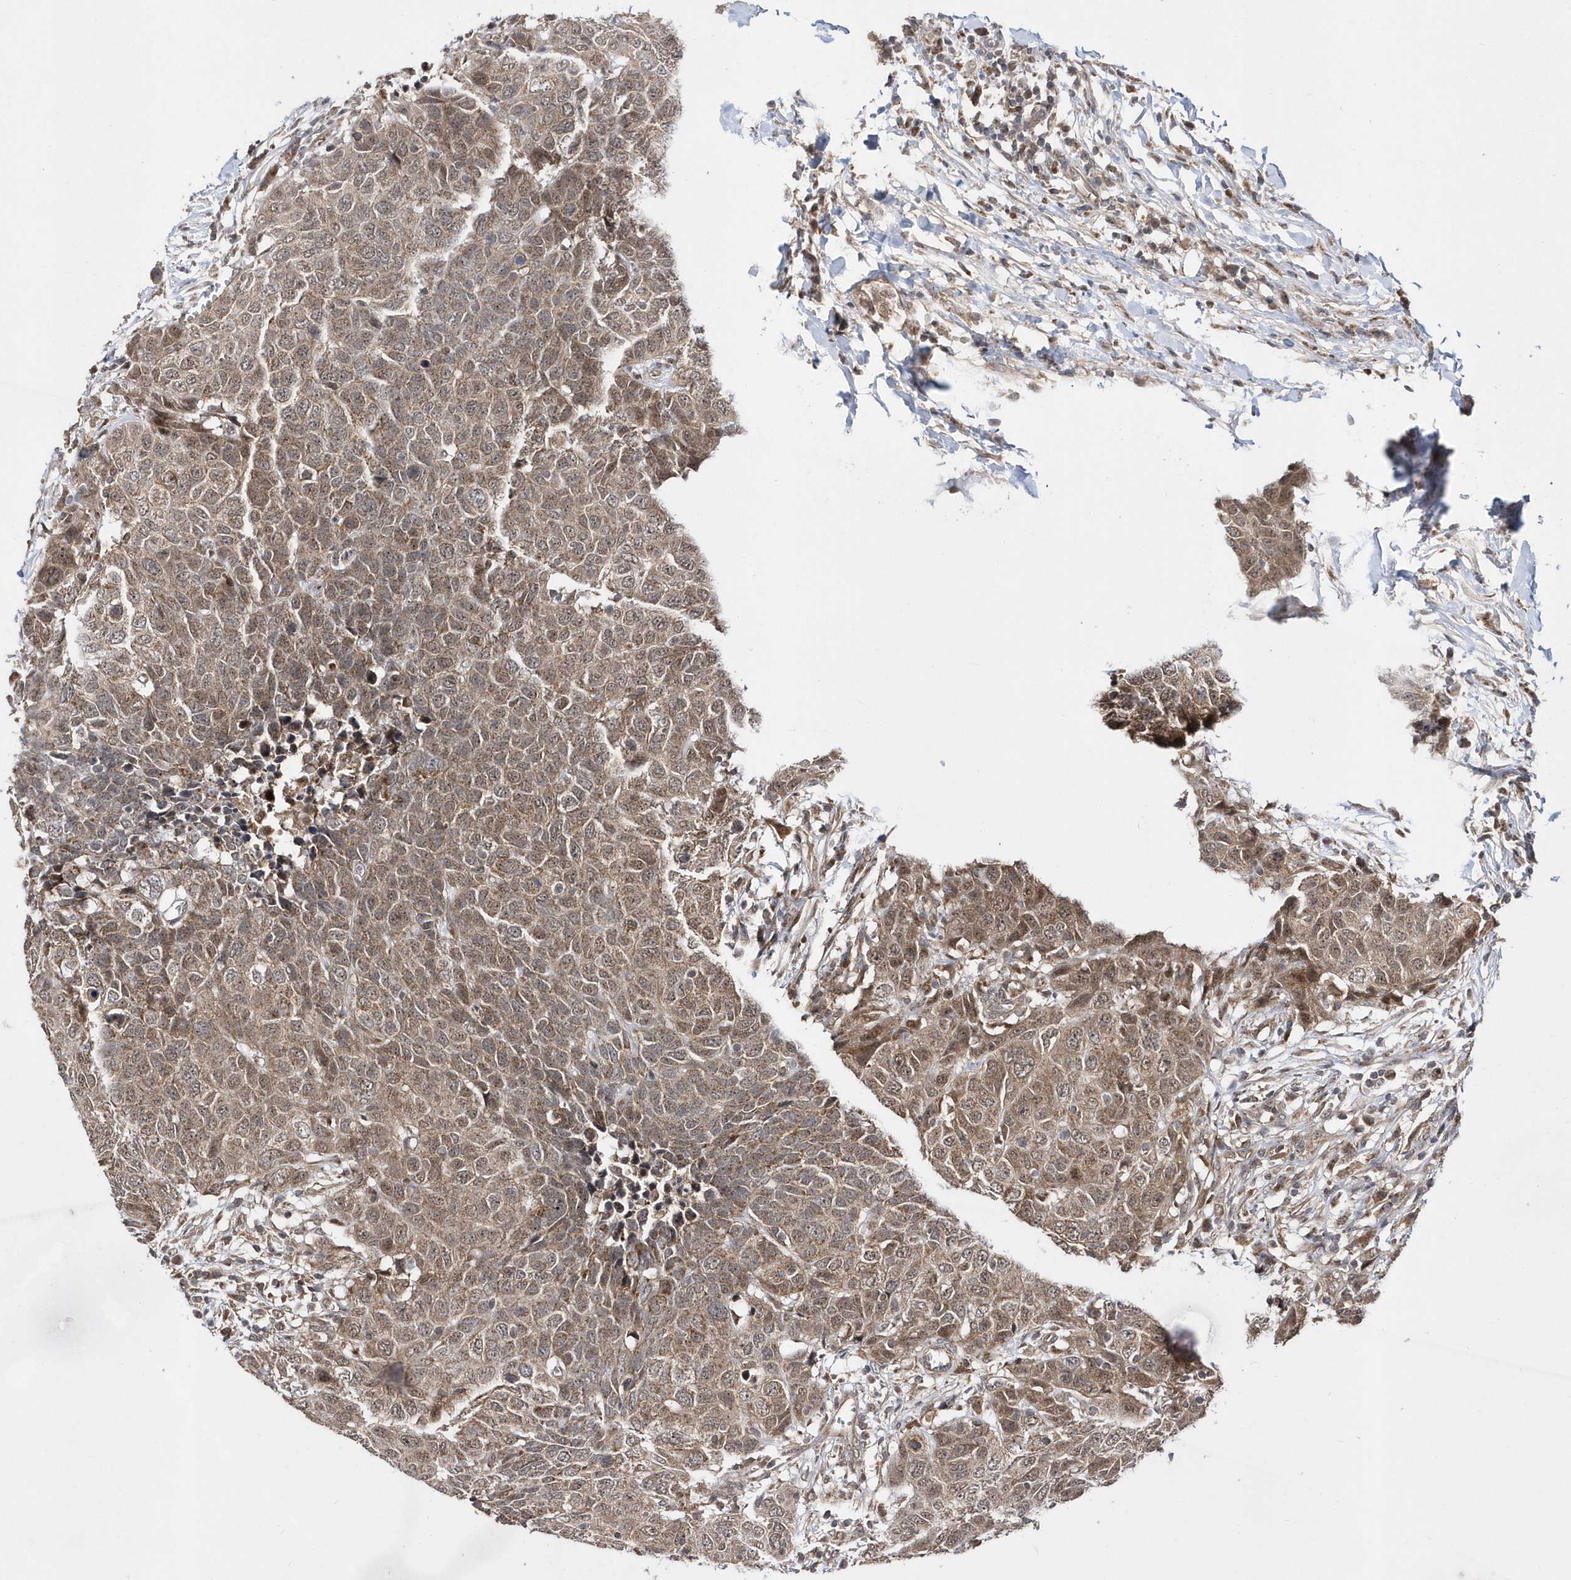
{"staining": {"intensity": "moderate", "quantity": ">75%", "location": "cytoplasmic/membranous,nuclear"}, "tissue": "head and neck cancer", "cell_type": "Tumor cells", "image_type": "cancer", "snomed": [{"axis": "morphology", "description": "Squamous cell carcinoma, NOS"}, {"axis": "topography", "description": "Head-Neck"}], "caption": "Tumor cells exhibit moderate cytoplasmic/membranous and nuclear expression in about >75% of cells in head and neck squamous cell carcinoma.", "gene": "DALRD3", "patient": {"sex": "male", "age": 66}}